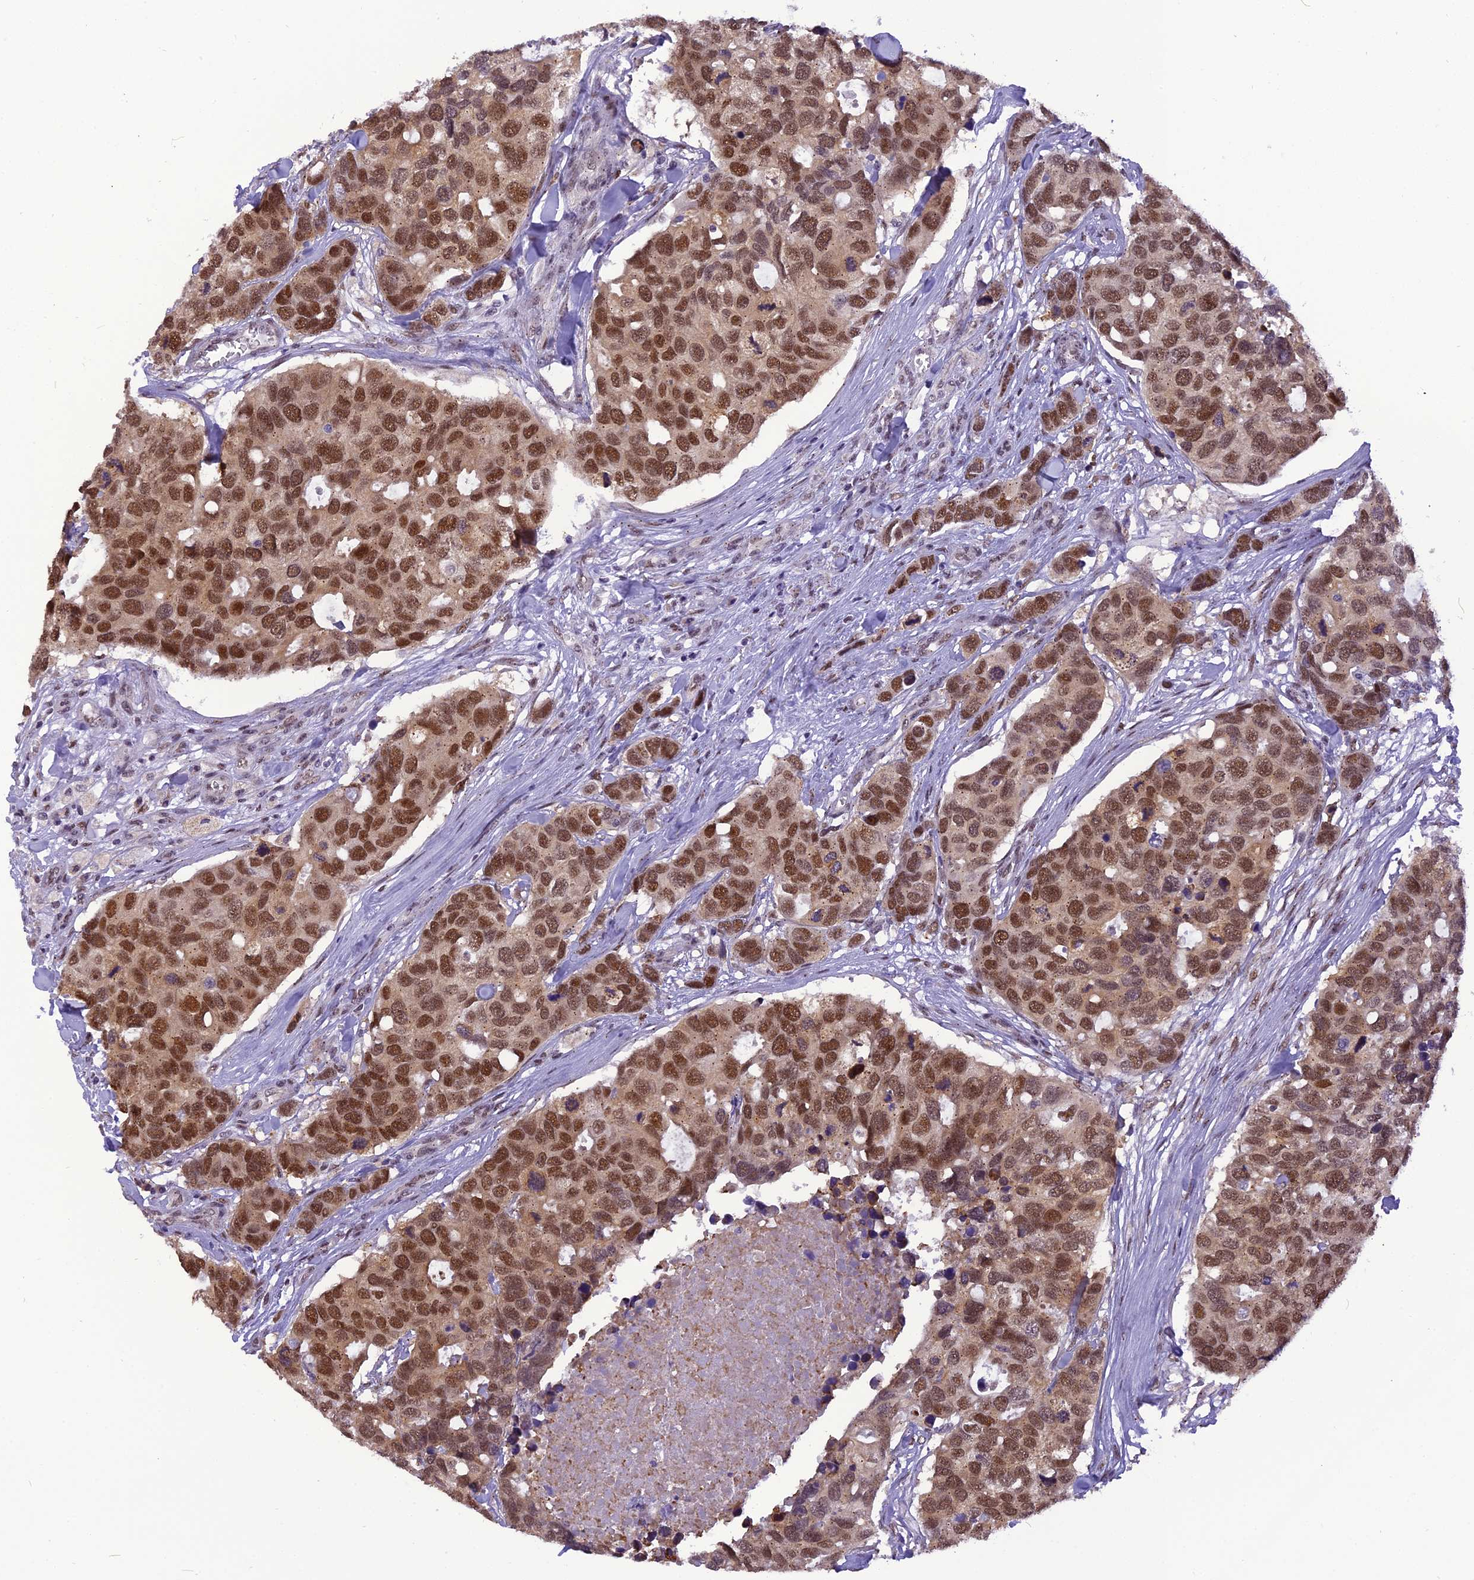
{"staining": {"intensity": "strong", "quantity": ">75%", "location": "nuclear"}, "tissue": "breast cancer", "cell_type": "Tumor cells", "image_type": "cancer", "snomed": [{"axis": "morphology", "description": "Duct carcinoma"}, {"axis": "topography", "description": "Breast"}], "caption": "Breast cancer tissue shows strong nuclear expression in approximately >75% of tumor cells, visualized by immunohistochemistry.", "gene": "IRF2BP1", "patient": {"sex": "female", "age": 83}}